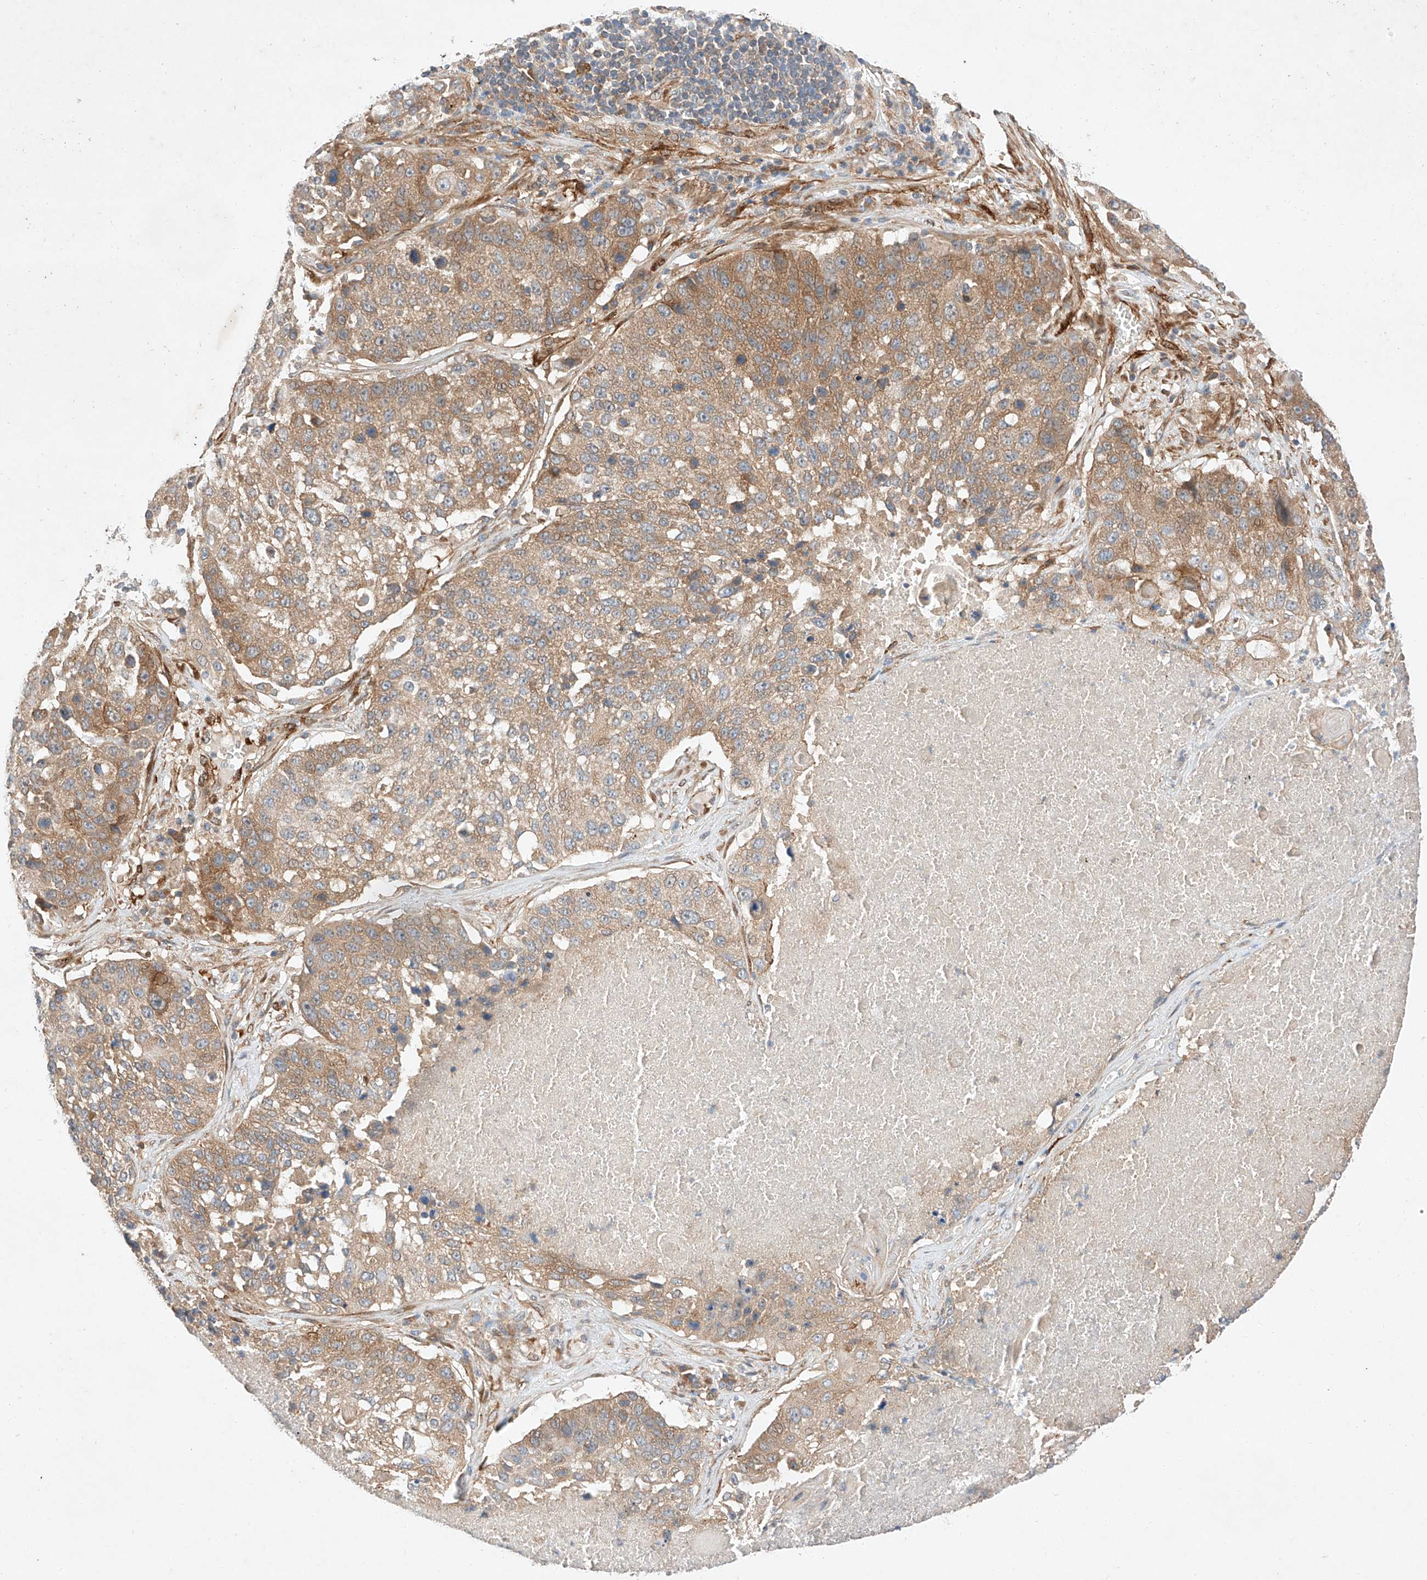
{"staining": {"intensity": "moderate", "quantity": ">75%", "location": "cytoplasmic/membranous"}, "tissue": "lung cancer", "cell_type": "Tumor cells", "image_type": "cancer", "snomed": [{"axis": "morphology", "description": "Squamous cell carcinoma, NOS"}, {"axis": "topography", "description": "Lung"}], "caption": "A photomicrograph of human squamous cell carcinoma (lung) stained for a protein reveals moderate cytoplasmic/membranous brown staining in tumor cells.", "gene": "RAB23", "patient": {"sex": "male", "age": 61}}